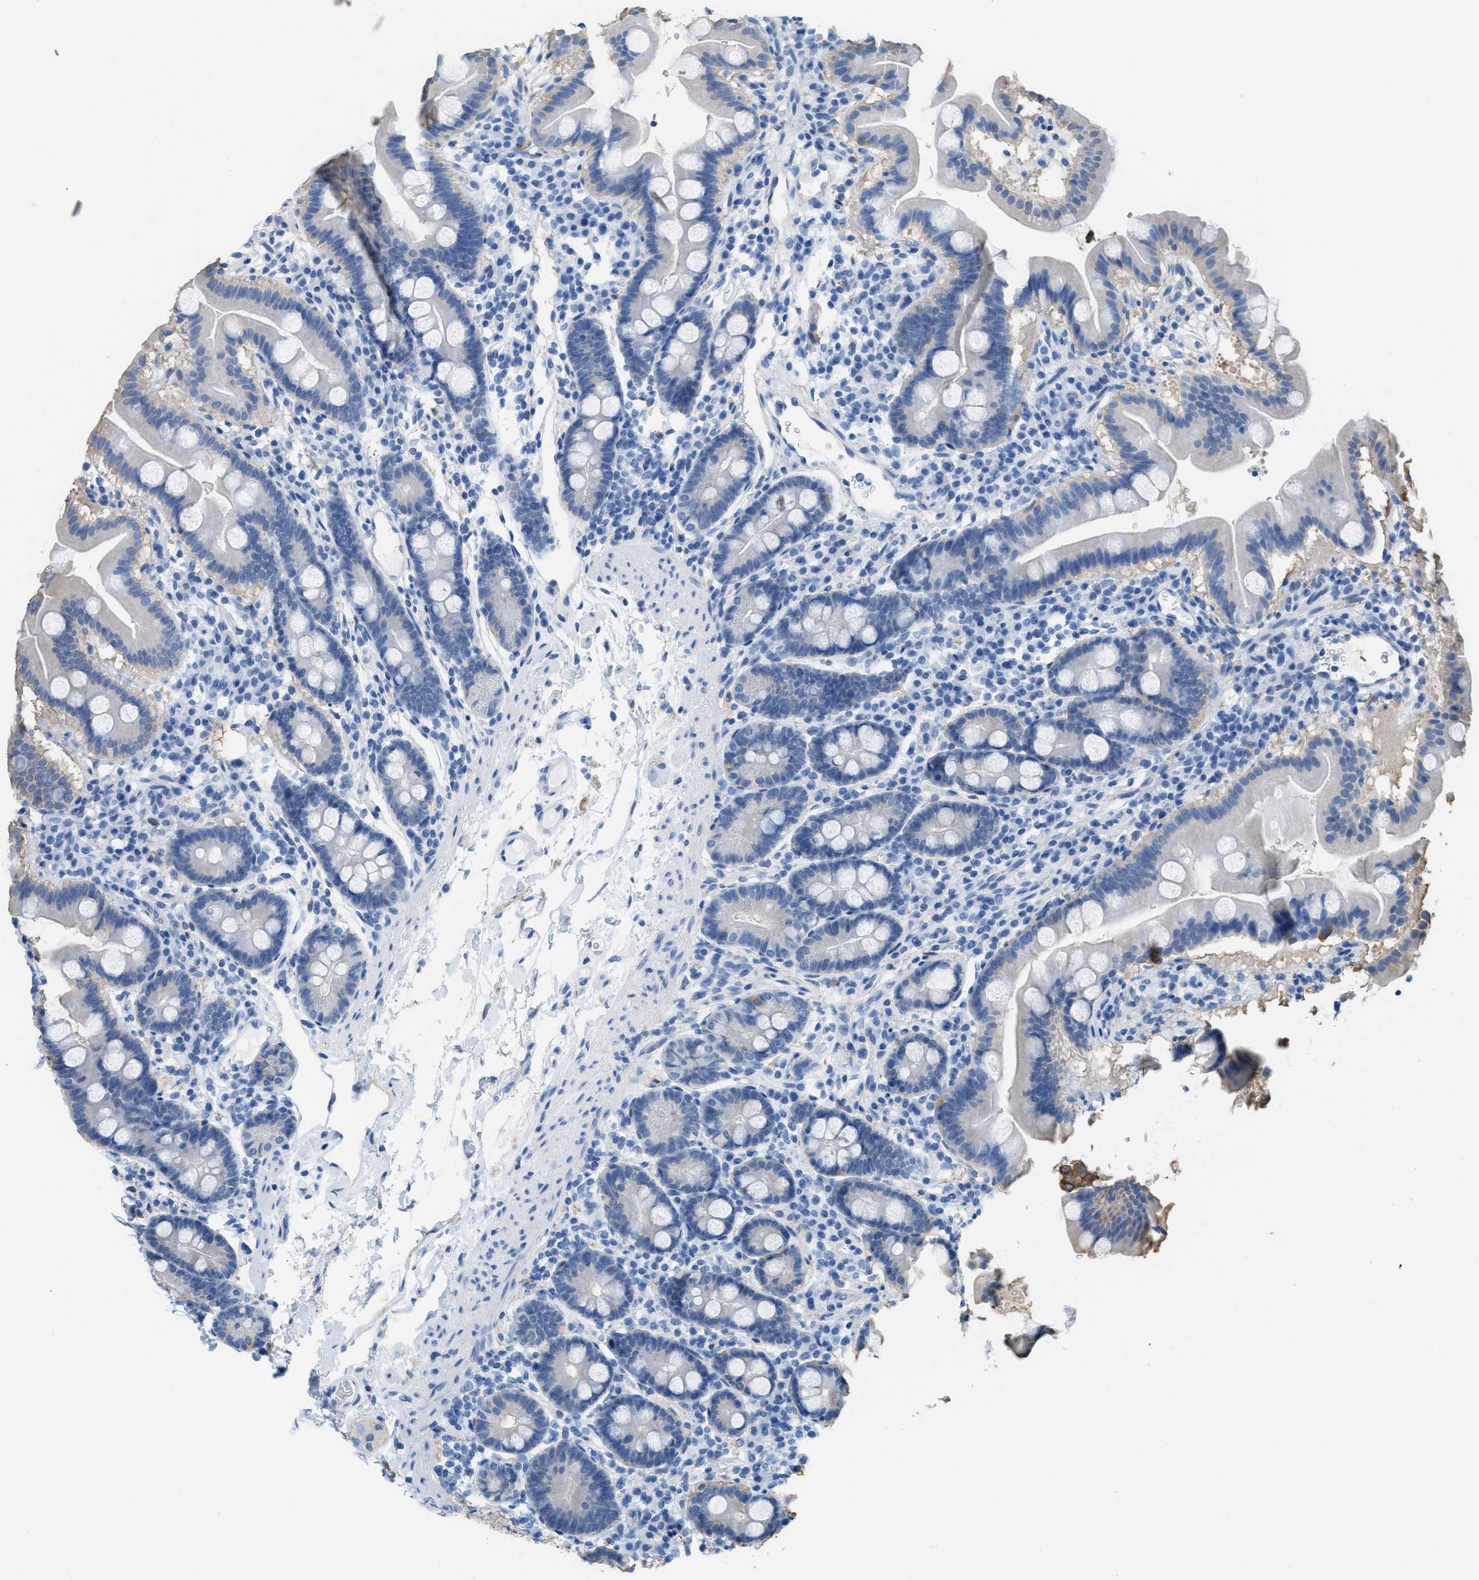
{"staining": {"intensity": "negative", "quantity": "none", "location": "none"}, "tissue": "duodenum", "cell_type": "Glandular cells", "image_type": "normal", "snomed": [{"axis": "morphology", "description": "Normal tissue, NOS"}, {"axis": "topography", "description": "Duodenum"}], "caption": "High magnification brightfield microscopy of normal duodenum stained with DAB (3,3'-diaminobenzidine) (brown) and counterstained with hematoxylin (blue): glandular cells show no significant expression.", "gene": "ASGR1", "patient": {"sex": "male", "age": 50}}